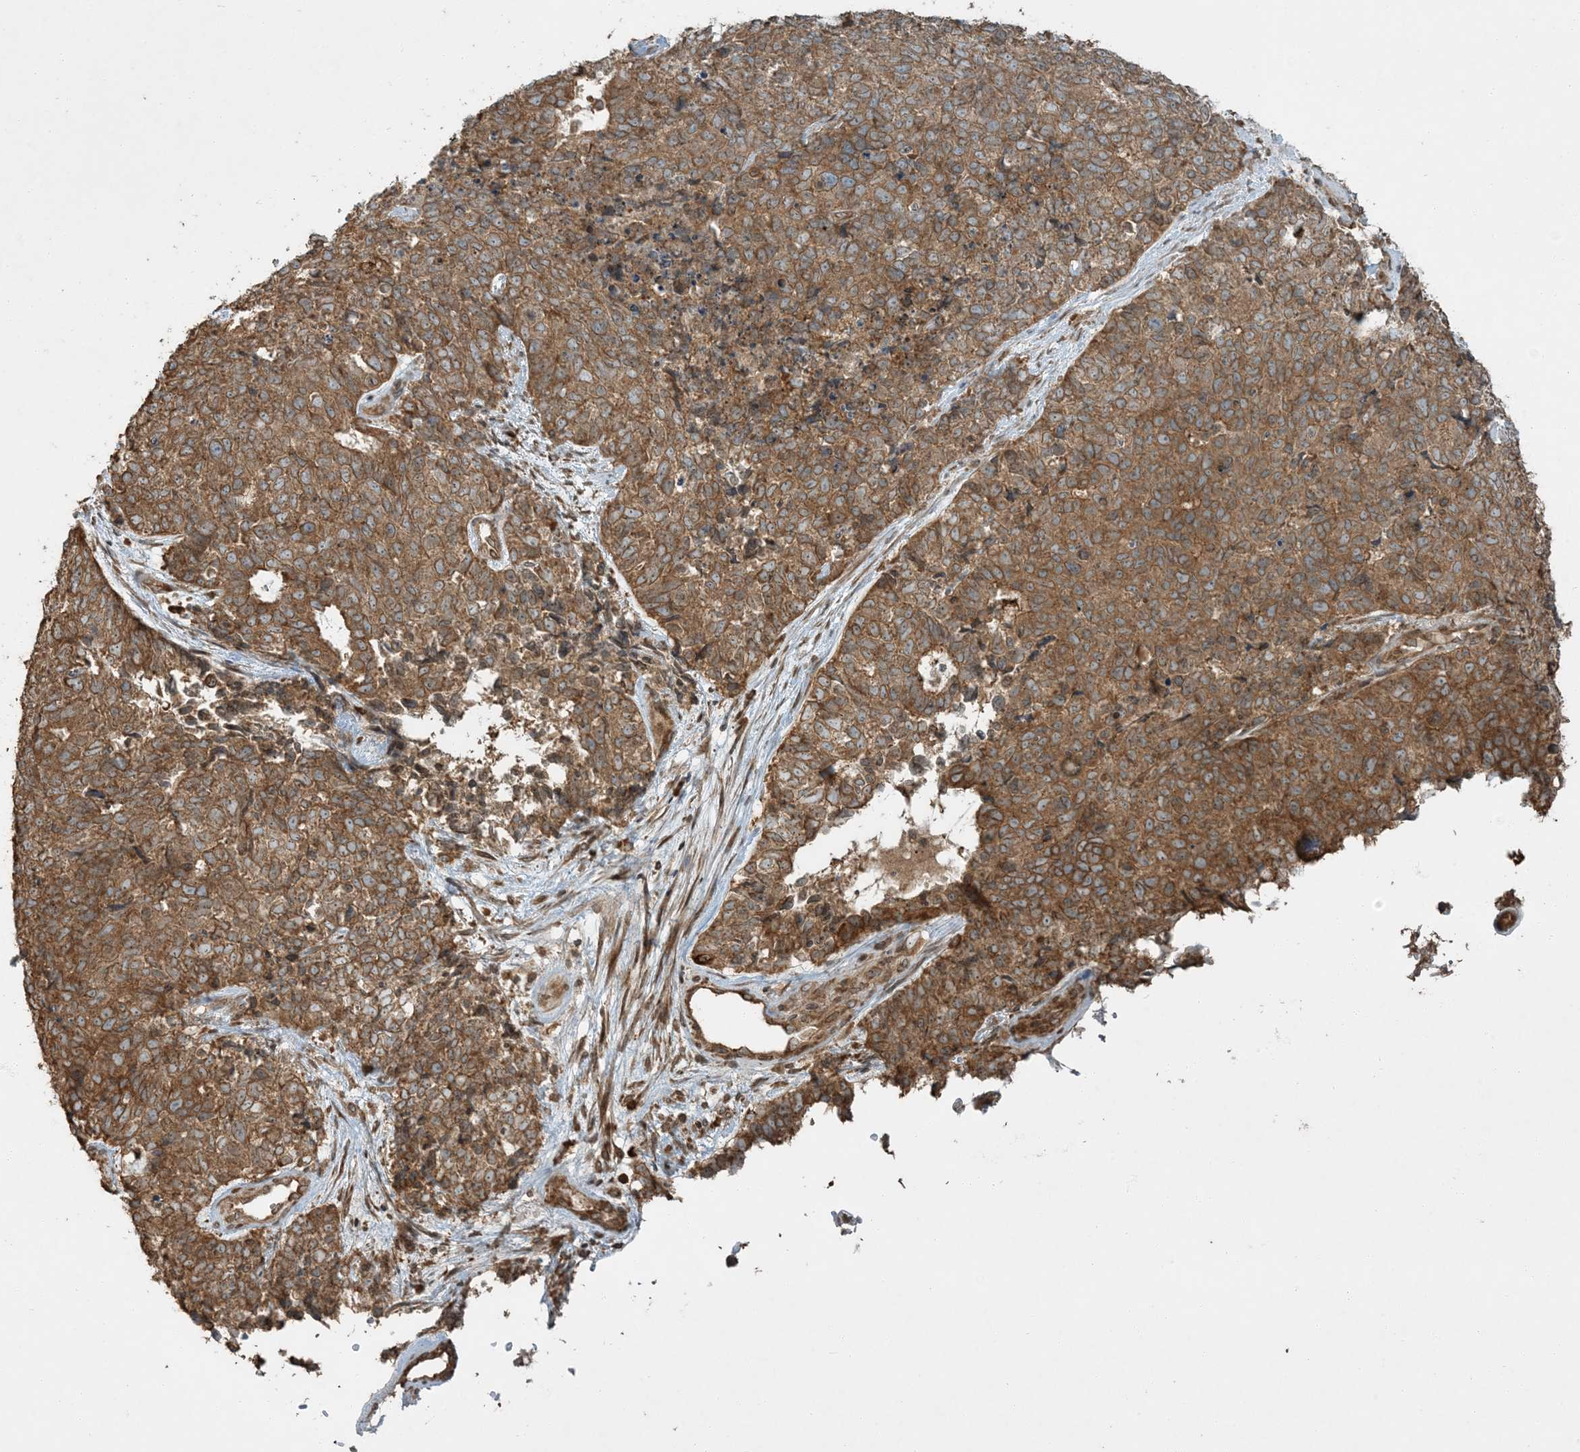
{"staining": {"intensity": "moderate", "quantity": ">75%", "location": "cytoplasmic/membranous"}, "tissue": "cervical cancer", "cell_type": "Tumor cells", "image_type": "cancer", "snomed": [{"axis": "morphology", "description": "Squamous cell carcinoma, NOS"}, {"axis": "topography", "description": "Cervix"}], "caption": "IHC (DAB) staining of human cervical cancer displays moderate cytoplasmic/membranous protein positivity in approximately >75% of tumor cells. (DAB = brown stain, brightfield microscopy at high magnification).", "gene": "COMMD8", "patient": {"sex": "female", "age": 63}}